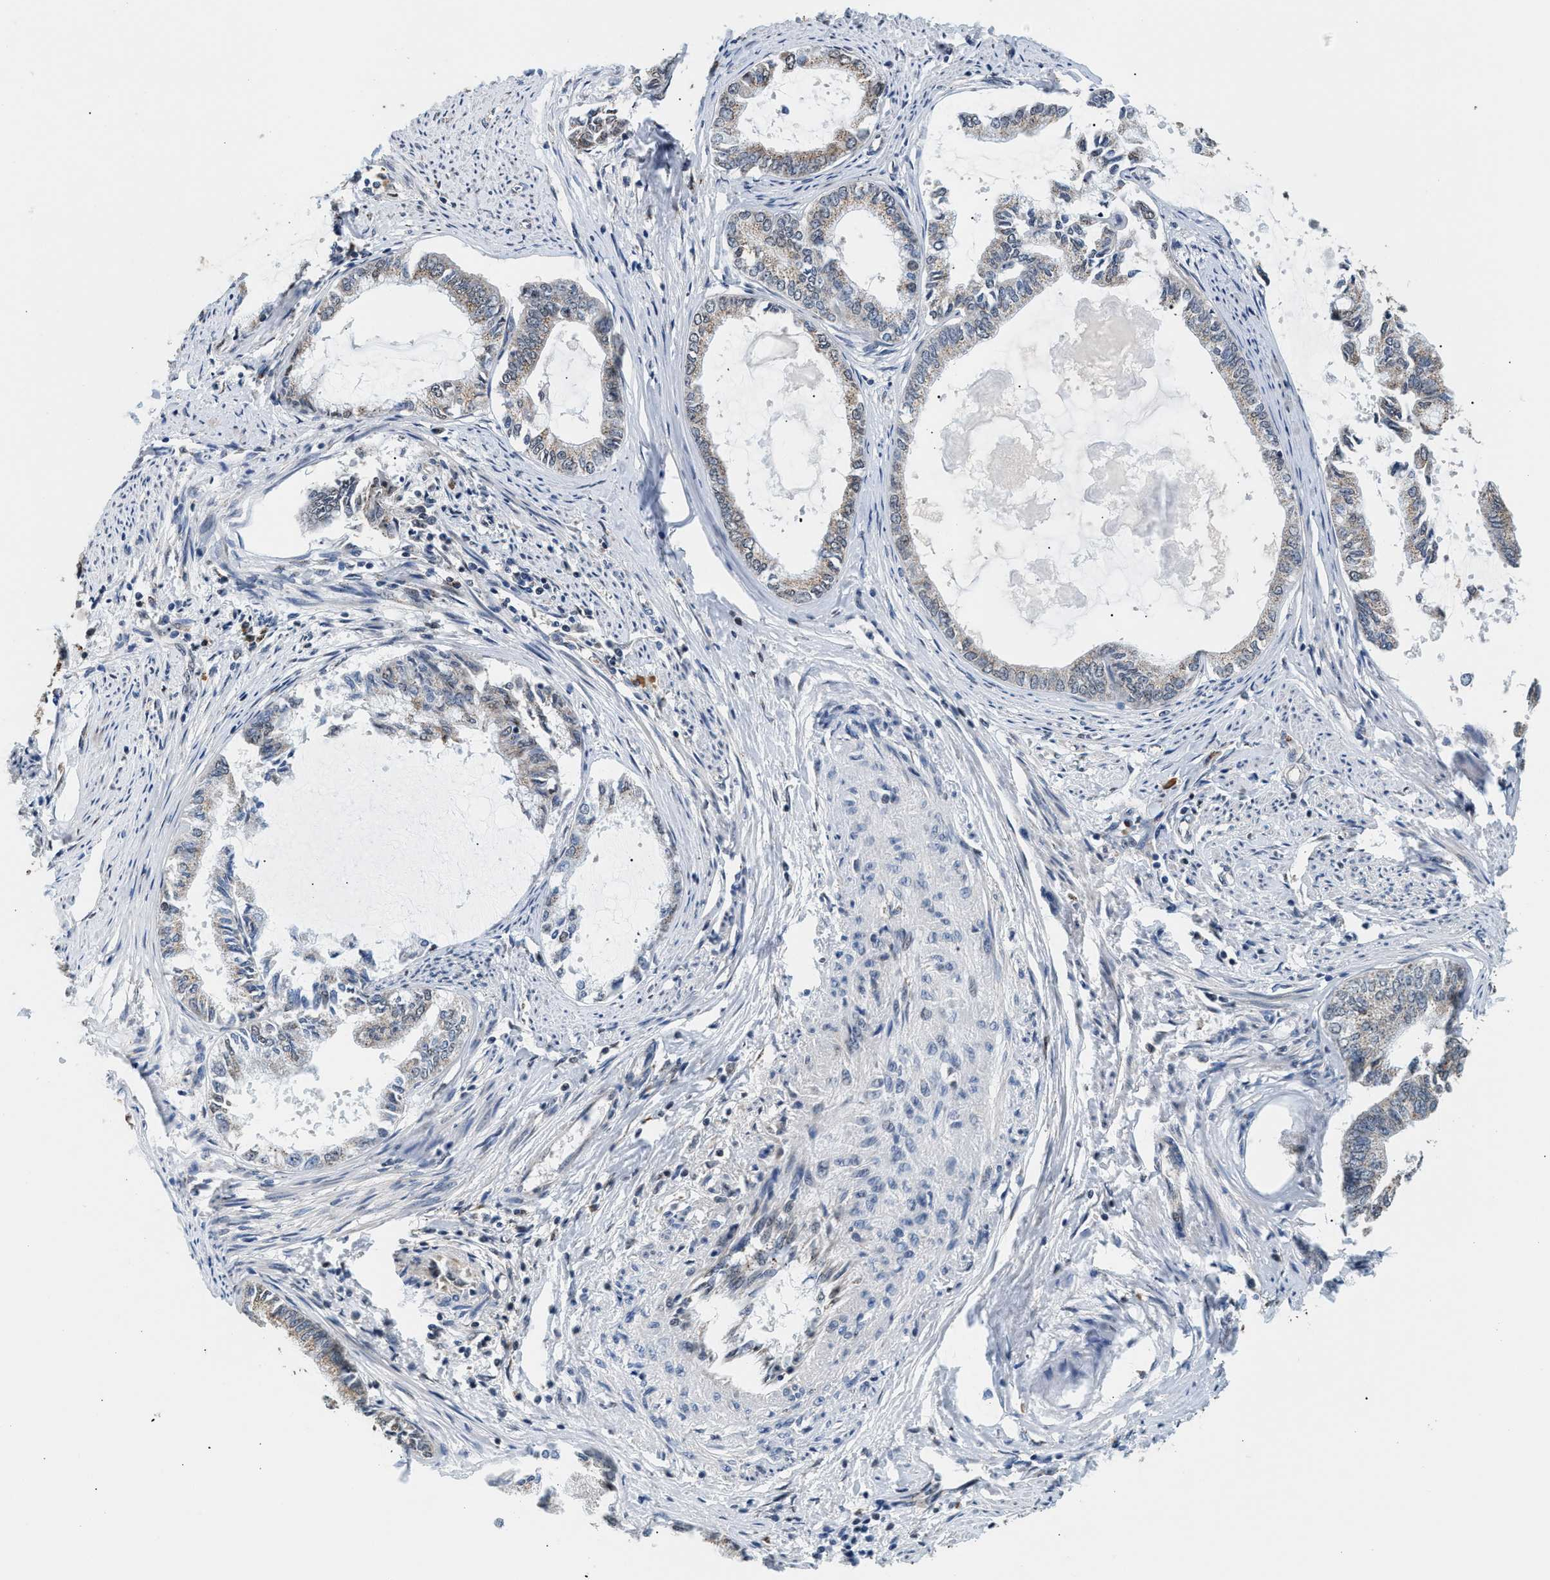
{"staining": {"intensity": "weak", "quantity": "25%-75%", "location": "cytoplasmic/membranous"}, "tissue": "endometrial cancer", "cell_type": "Tumor cells", "image_type": "cancer", "snomed": [{"axis": "morphology", "description": "Adenocarcinoma, NOS"}, {"axis": "topography", "description": "Endometrium"}], "caption": "Immunohistochemical staining of endometrial cancer (adenocarcinoma) shows weak cytoplasmic/membranous protein staining in about 25%-75% of tumor cells.", "gene": "KCNMB2", "patient": {"sex": "female", "age": 86}}